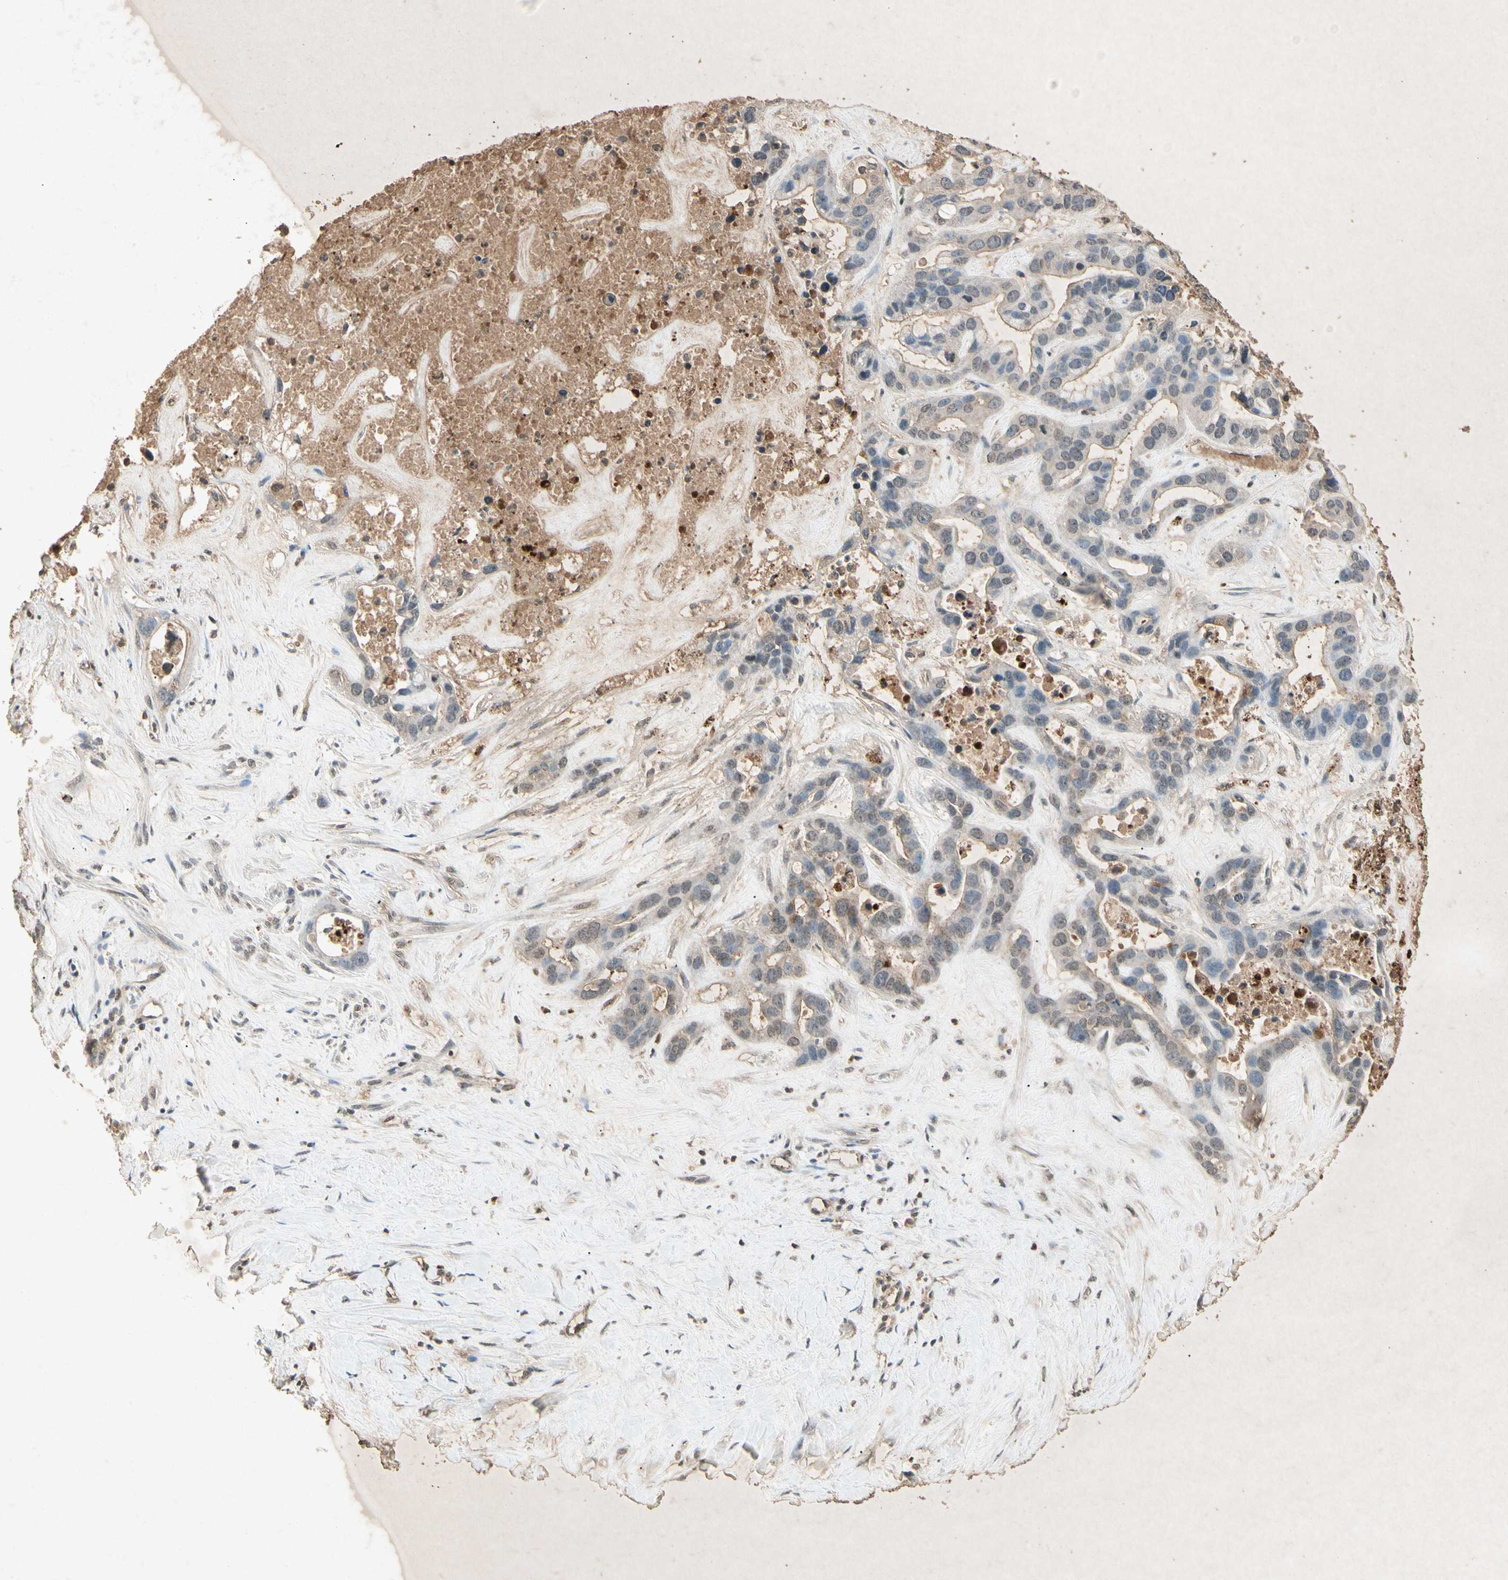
{"staining": {"intensity": "weak", "quantity": "25%-75%", "location": "cytoplasmic/membranous"}, "tissue": "liver cancer", "cell_type": "Tumor cells", "image_type": "cancer", "snomed": [{"axis": "morphology", "description": "Cholangiocarcinoma"}, {"axis": "topography", "description": "Liver"}], "caption": "Immunohistochemical staining of human liver cancer demonstrates low levels of weak cytoplasmic/membranous protein expression in approximately 25%-75% of tumor cells. (Stains: DAB in brown, nuclei in blue, Microscopy: brightfield microscopy at high magnification).", "gene": "CP", "patient": {"sex": "female", "age": 65}}